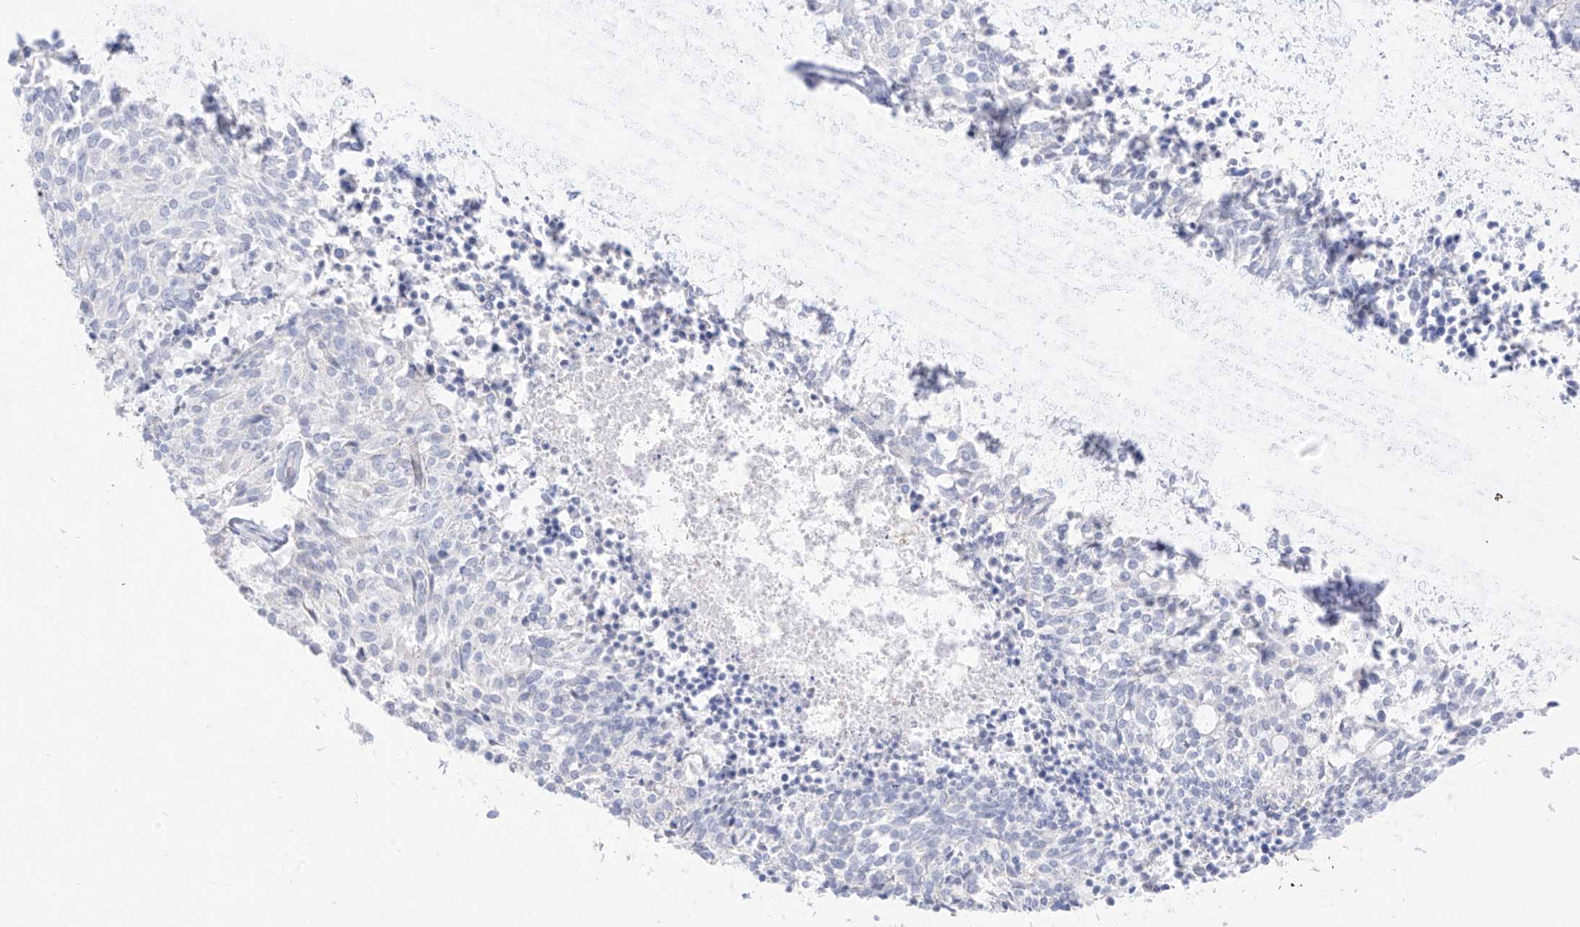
{"staining": {"intensity": "negative", "quantity": "none", "location": "none"}, "tissue": "carcinoid", "cell_type": "Tumor cells", "image_type": "cancer", "snomed": [{"axis": "morphology", "description": "Carcinoid, malignant, NOS"}, {"axis": "topography", "description": "Pancreas"}], "caption": "The IHC image has no significant expression in tumor cells of malignant carcinoid tissue.", "gene": "TGM4", "patient": {"sex": "female", "age": 54}}